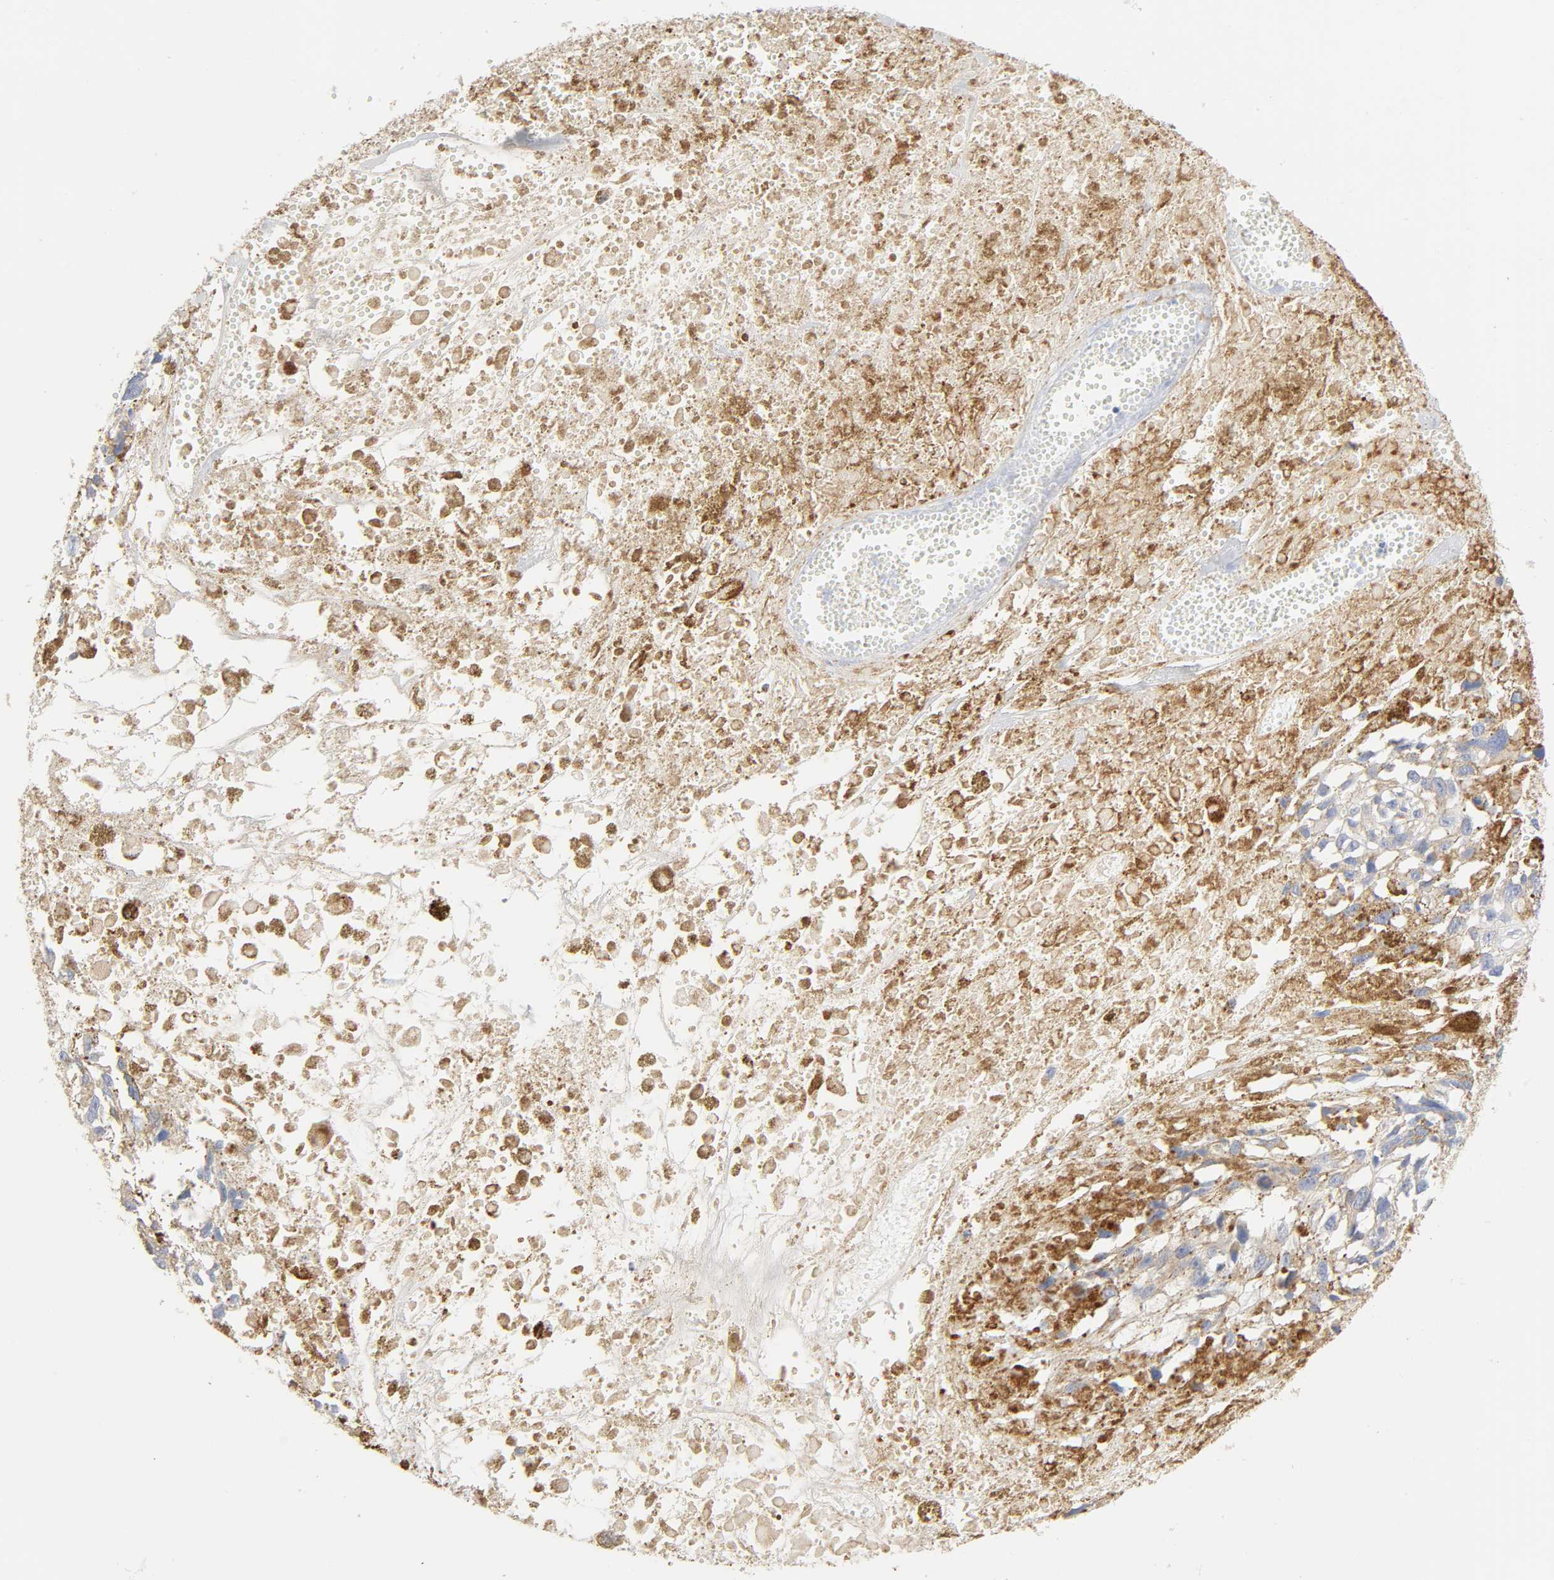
{"staining": {"intensity": "weak", "quantity": "<25%", "location": "cytoplasmic/membranous"}, "tissue": "melanoma", "cell_type": "Tumor cells", "image_type": "cancer", "snomed": [{"axis": "morphology", "description": "Malignant melanoma, Metastatic site"}, {"axis": "topography", "description": "Lymph node"}], "caption": "This photomicrograph is of melanoma stained with immunohistochemistry to label a protein in brown with the nuclei are counter-stained blue. There is no staining in tumor cells. The staining is performed using DAB brown chromogen with nuclei counter-stained in using hematoxylin.", "gene": "MAGEB17", "patient": {"sex": "male", "age": 59}}